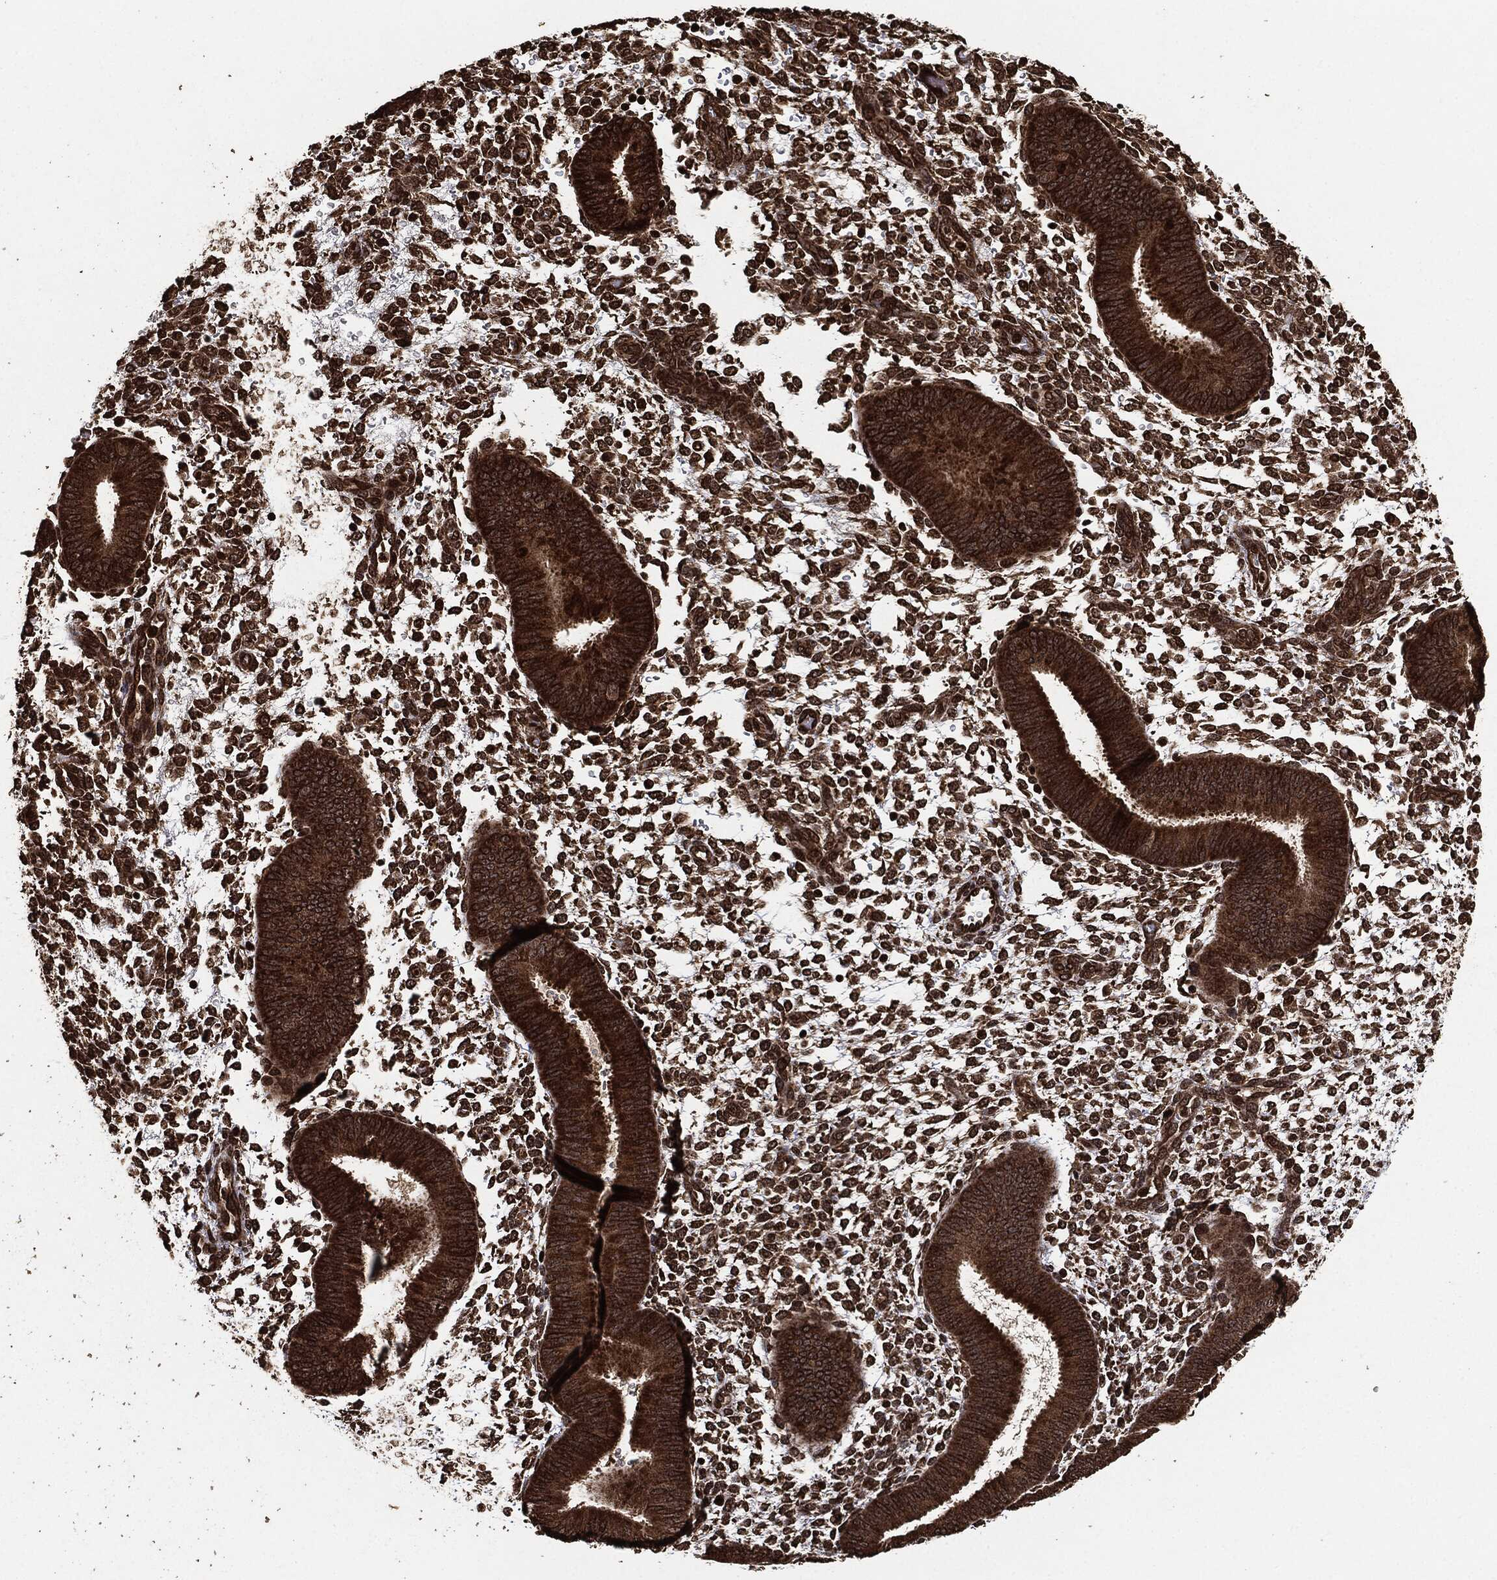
{"staining": {"intensity": "moderate", "quantity": ">75%", "location": "cytoplasmic/membranous"}, "tissue": "endometrium", "cell_type": "Cells in endometrial stroma", "image_type": "normal", "snomed": [{"axis": "morphology", "description": "Normal tissue, NOS"}, {"axis": "topography", "description": "Endometrium"}], "caption": "Immunohistochemical staining of benign human endometrium exhibits medium levels of moderate cytoplasmic/membranous staining in approximately >75% of cells in endometrial stroma. The staining was performed using DAB to visualize the protein expression in brown, while the nuclei were stained in blue with hematoxylin (Magnification: 20x).", "gene": "PDK1", "patient": {"sex": "female", "age": 39}}